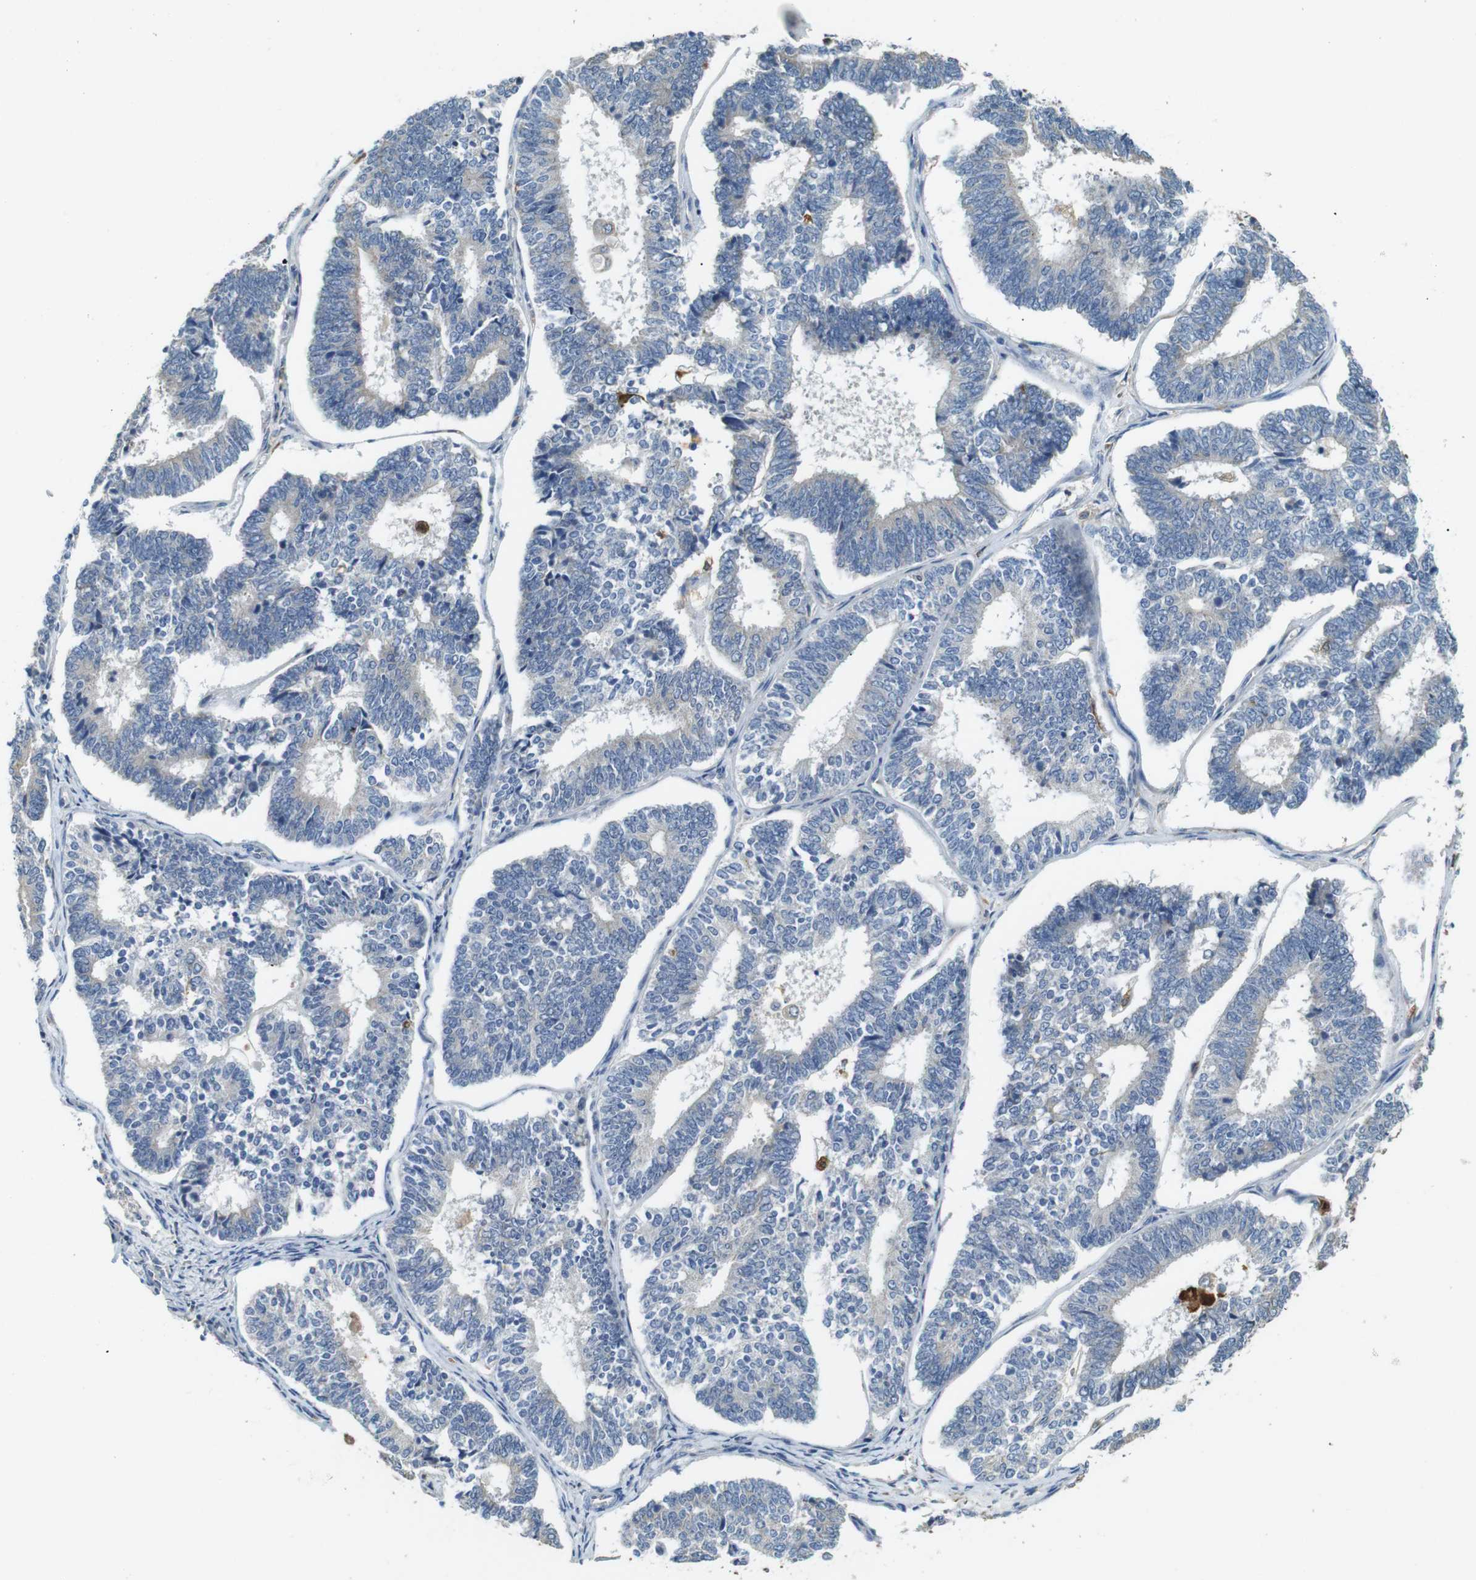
{"staining": {"intensity": "negative", "quantity": "none", "location": "none"}, "tissue": "endometrial cancer", "cell_type": "Tumor cells", "image_type": "cancer", "snomed": [{"axis": "morphology", "description": "Adenocarcinoma, NOS"}, {"axis": "topography", "description": "Endometrium"}], "caption": "A micrograph of adenocarcinoma (endometrial) stained for a protein reveals no brown staining in tumor cells.", "gene": "NEBL", "patient": {"sex": "female", "age": 70}}